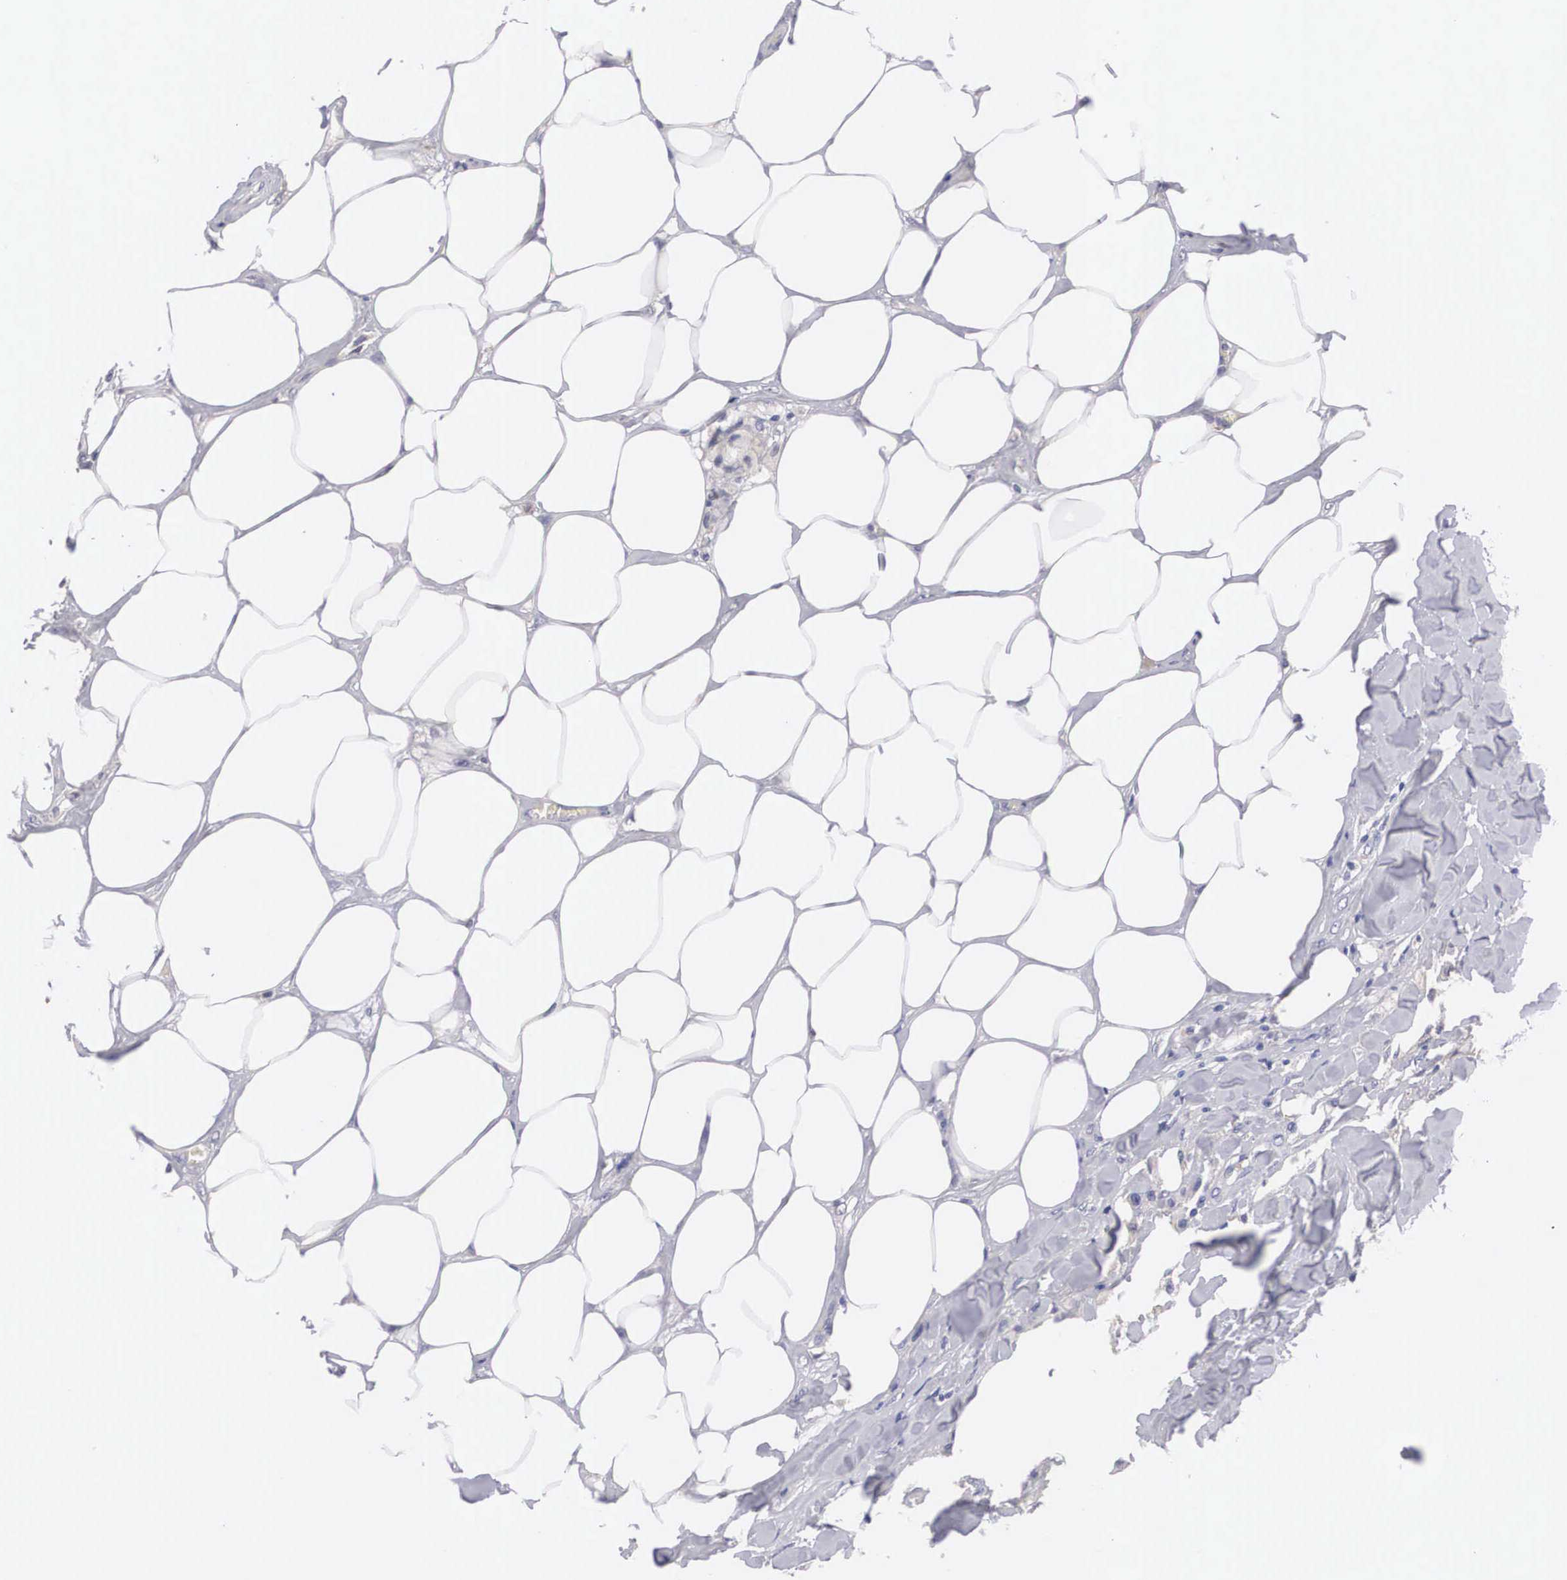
{"staining": {"intensity": "negative", "quantity": "none", "location": "none"}, "tissue": "breast cancer", "cell_type": "Tumor cells", "image_type": "cancer", "snomed": [{"axis": "morphology", "description": "Neoplasm, malignant, NOS"}, {"axis": "topography", "description": "Breast"}], "caption": "DAB immunohistochemical staining of breast cancer exhibits no significant expression in tumor cells. The staining was performed using DAB (3,3'-diaminobenzidine) to visualize the protein expression in brown, while the nuclei were stained in blue with hematoxylin (Magnification: 20x).", "gene": "ABHD4", "patient": {"sex": "female", "age": 50}}